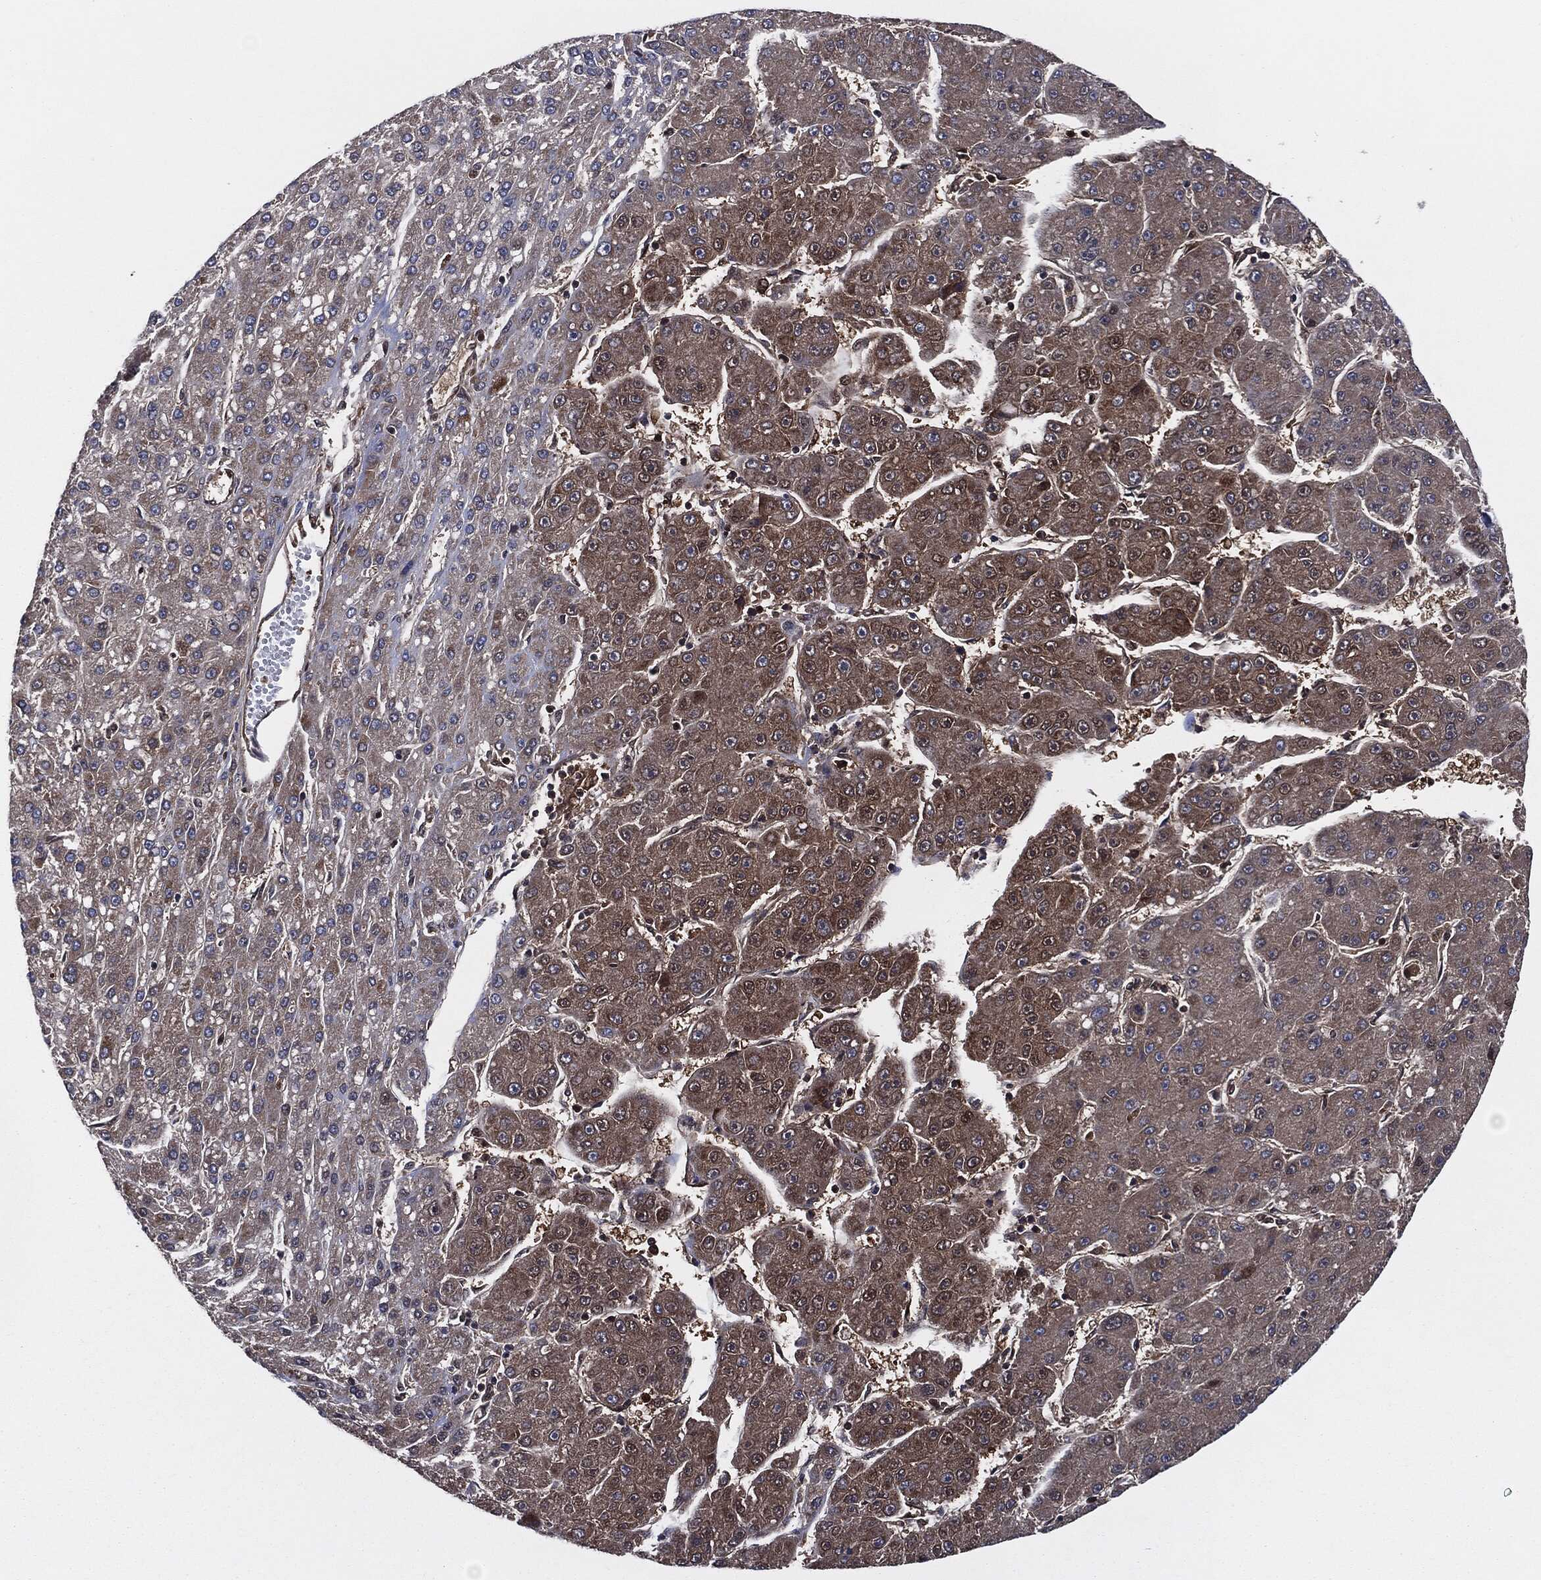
{"staining": {"intensity": "weak", "quantity": "25%-75%", "location": "cytoplasmic/membranous"}, "tissue": "liver cancer", "cell_type": "Tumor cells", "image_type": "cancer", "snomed": [{"axis": "morphology", "description": "Carcinoma, Hepatocellular, NOS"}, {"axis": "topography", "description": "Liver"}], "caption": "There is low levels of weak cytoplasmic/membranous staining in tumor cells of hepatocellular carcinoma (liver), as demonstrated by immunohistochemical staining (brown color).", "gene": "XPNPEP1", "patient": {"sex": "male", "age": 67}}